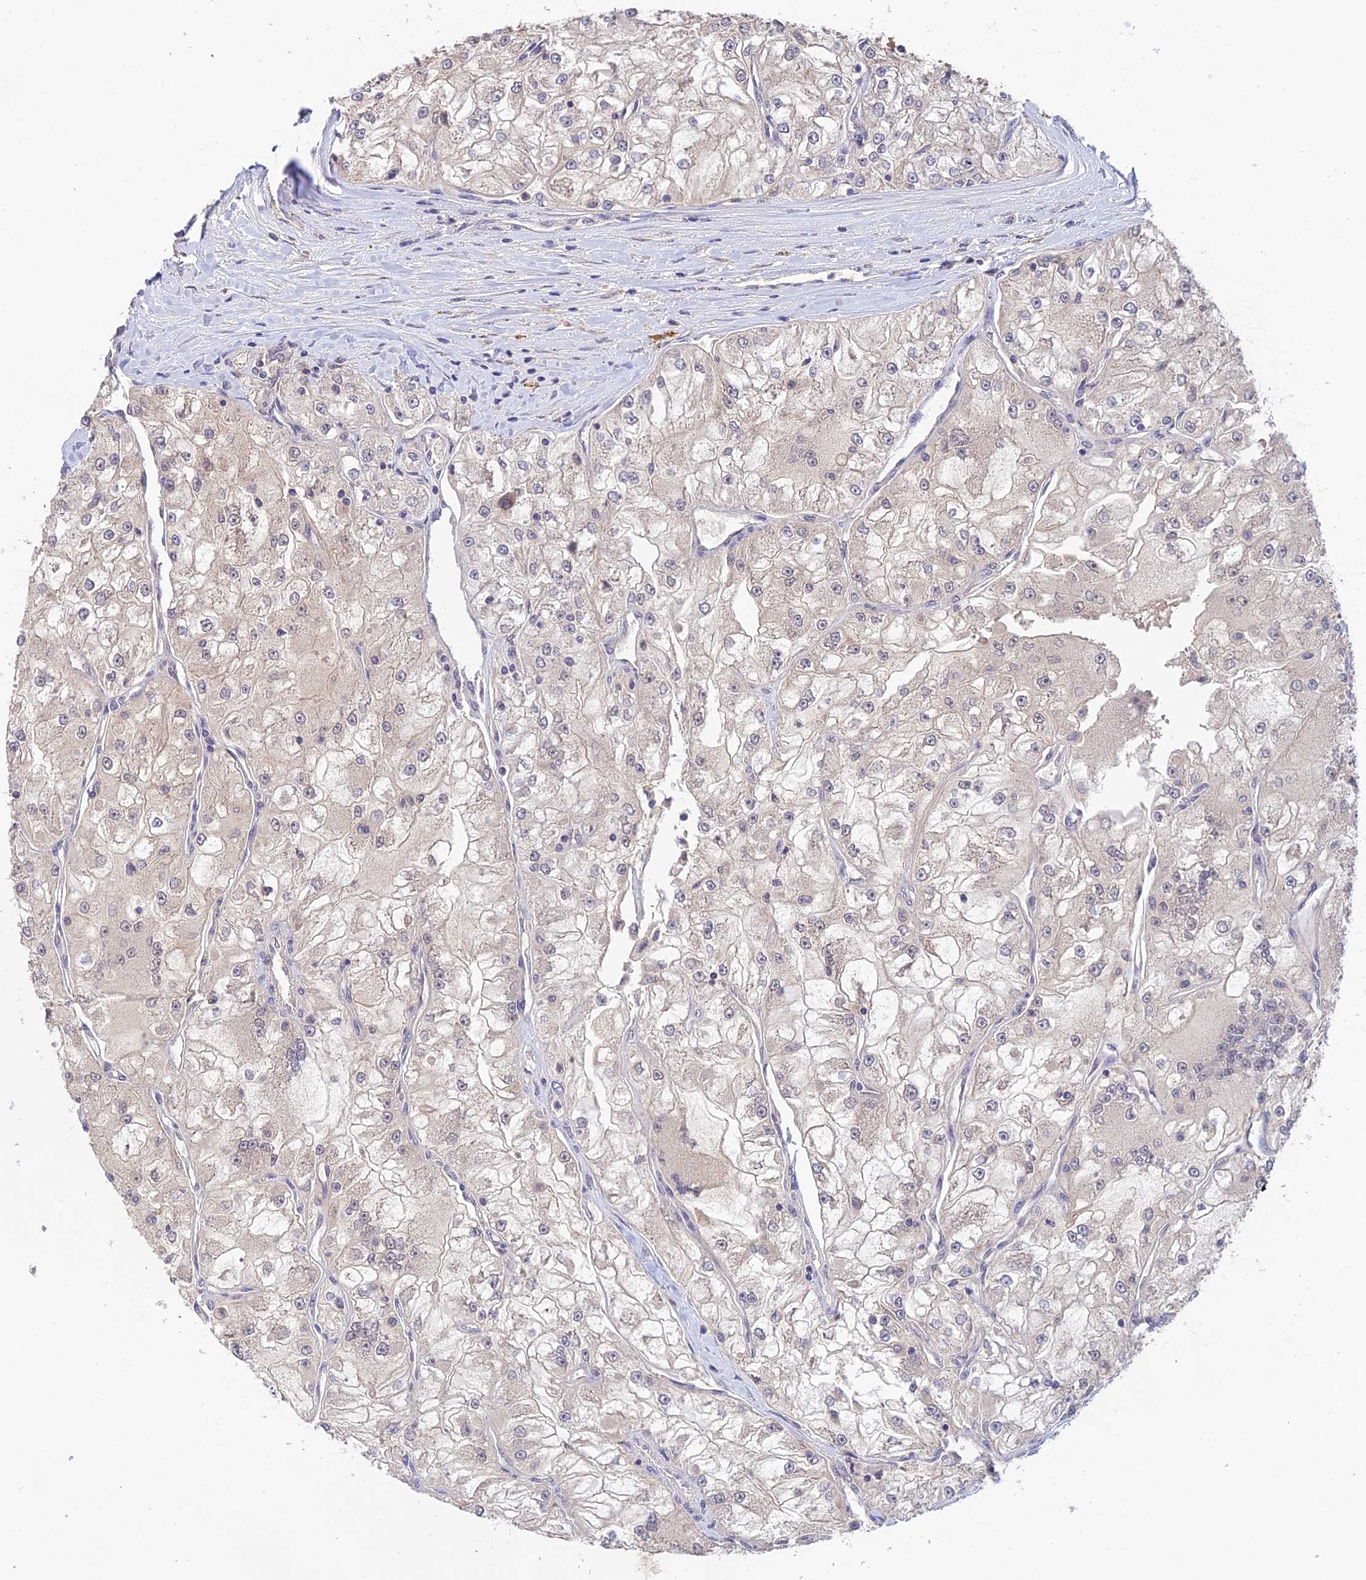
{"staining": {"intensity": "negative", "quantity": "none", "location": "none"}, "tissue": "renal cancer", "cell_type": "Tumor cells", "image_type": "cancer", "snomed": [{"axis": "morphology", "description": "Adenocarcinoma, NOS"}, {"axis": "topography", "description": "Kidney"}], "caption": "Adenocarcinoma (renal) was stained to show a protein in brown. There is no significant positivity in tumor cells. (DAB immunohistochemistry (IHC) with hematoxylin counter stain).", "gene": "ZNF436", "patient": {"sex": "female", "age": 72}}